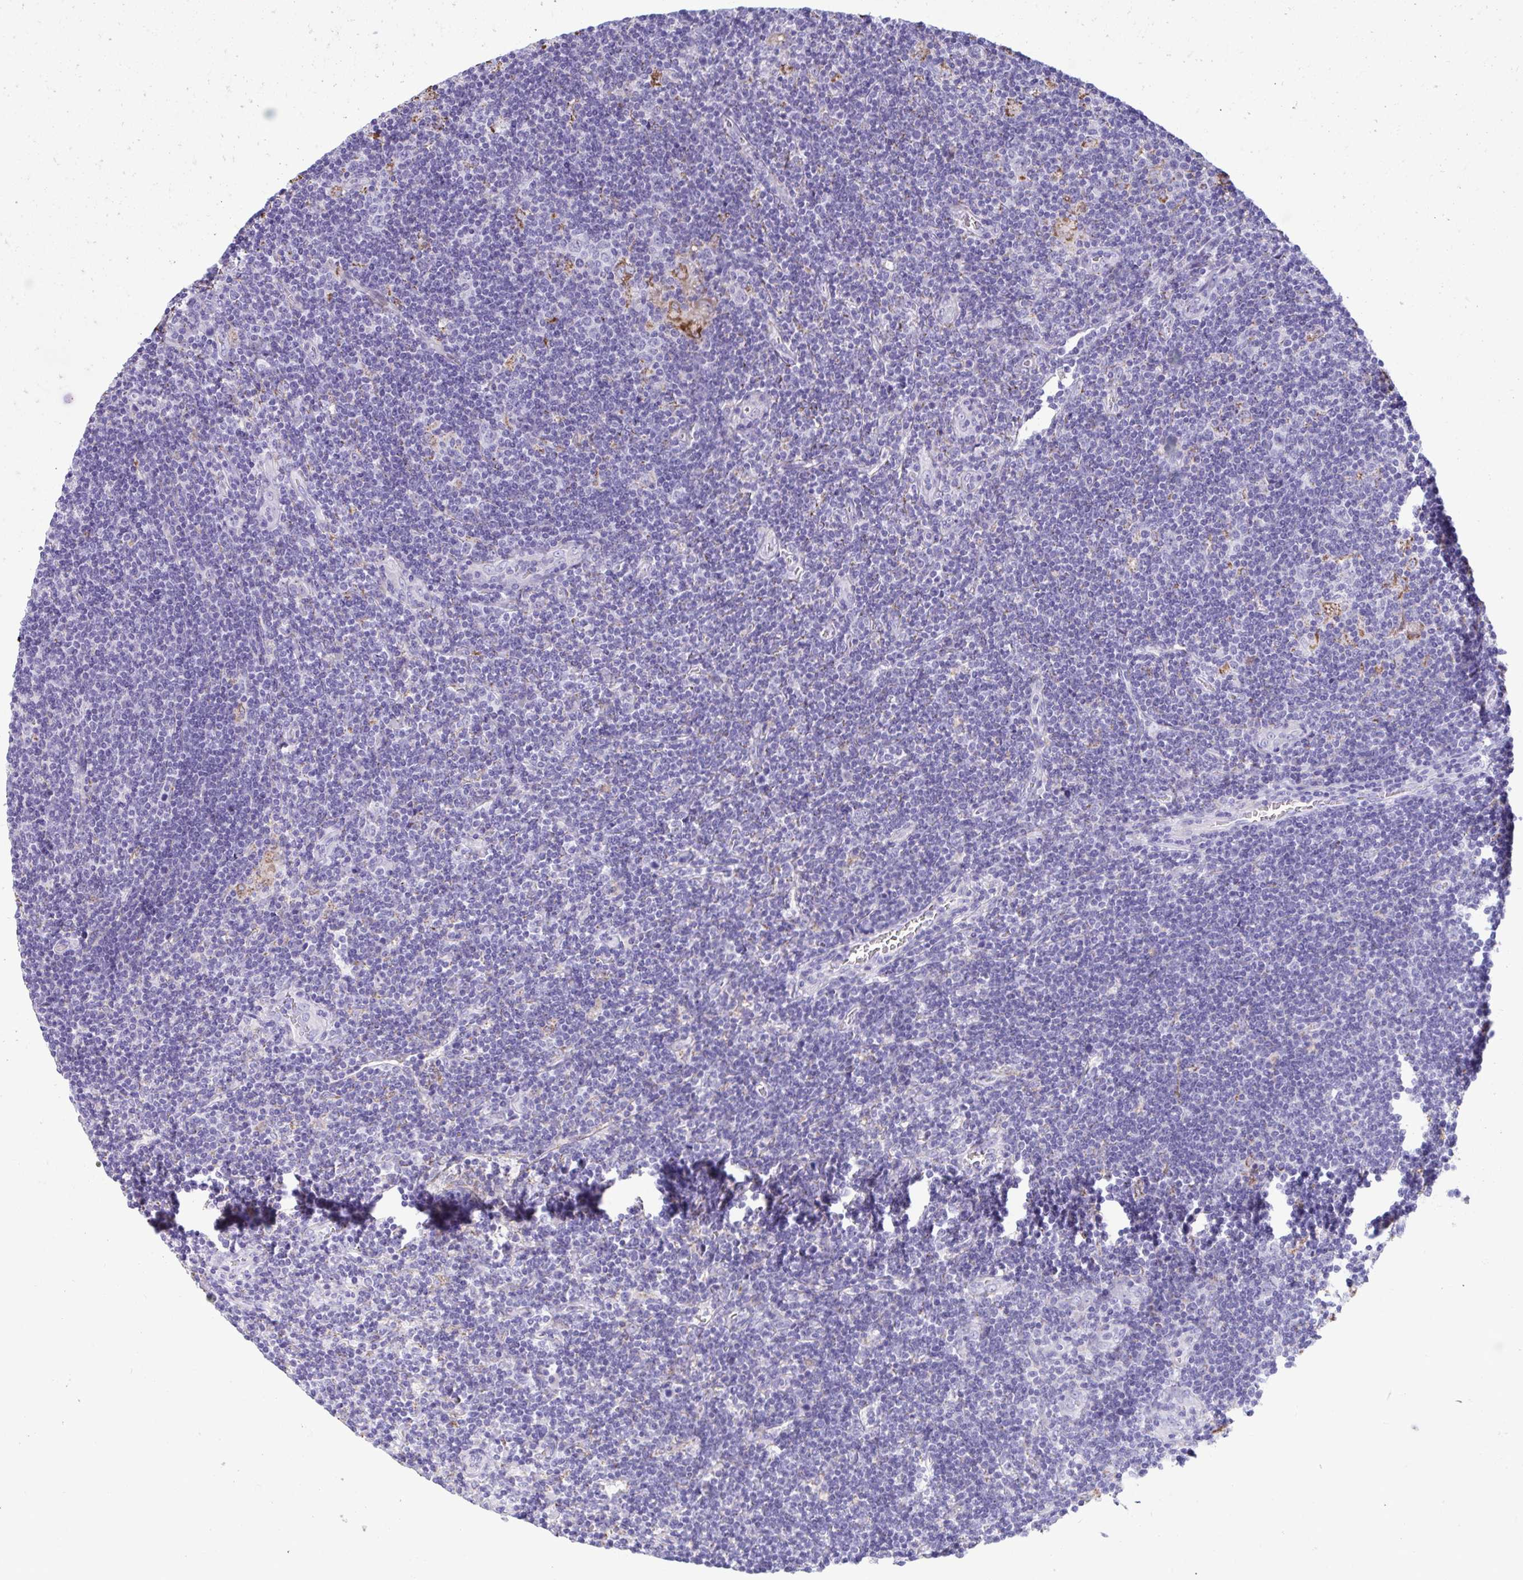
{"staining": {"intensity": "negative", "quantity": "none", "location": "none"}, "tissue": "lymphoma", "cell_type": "Tumor cells", "image_type": "cancer", "snomed": [{"axis": "morphology", "description": "Hodgkin's disease, NOS"}, {"axis": "topography", "description": "Lymph node"}], "caption": "DAB immunohistochemical staining of lymphoma exhibits no significant staining in tumor cells.", "gene": "AIG1", "patient": {"sex": "male", "age": 40}}